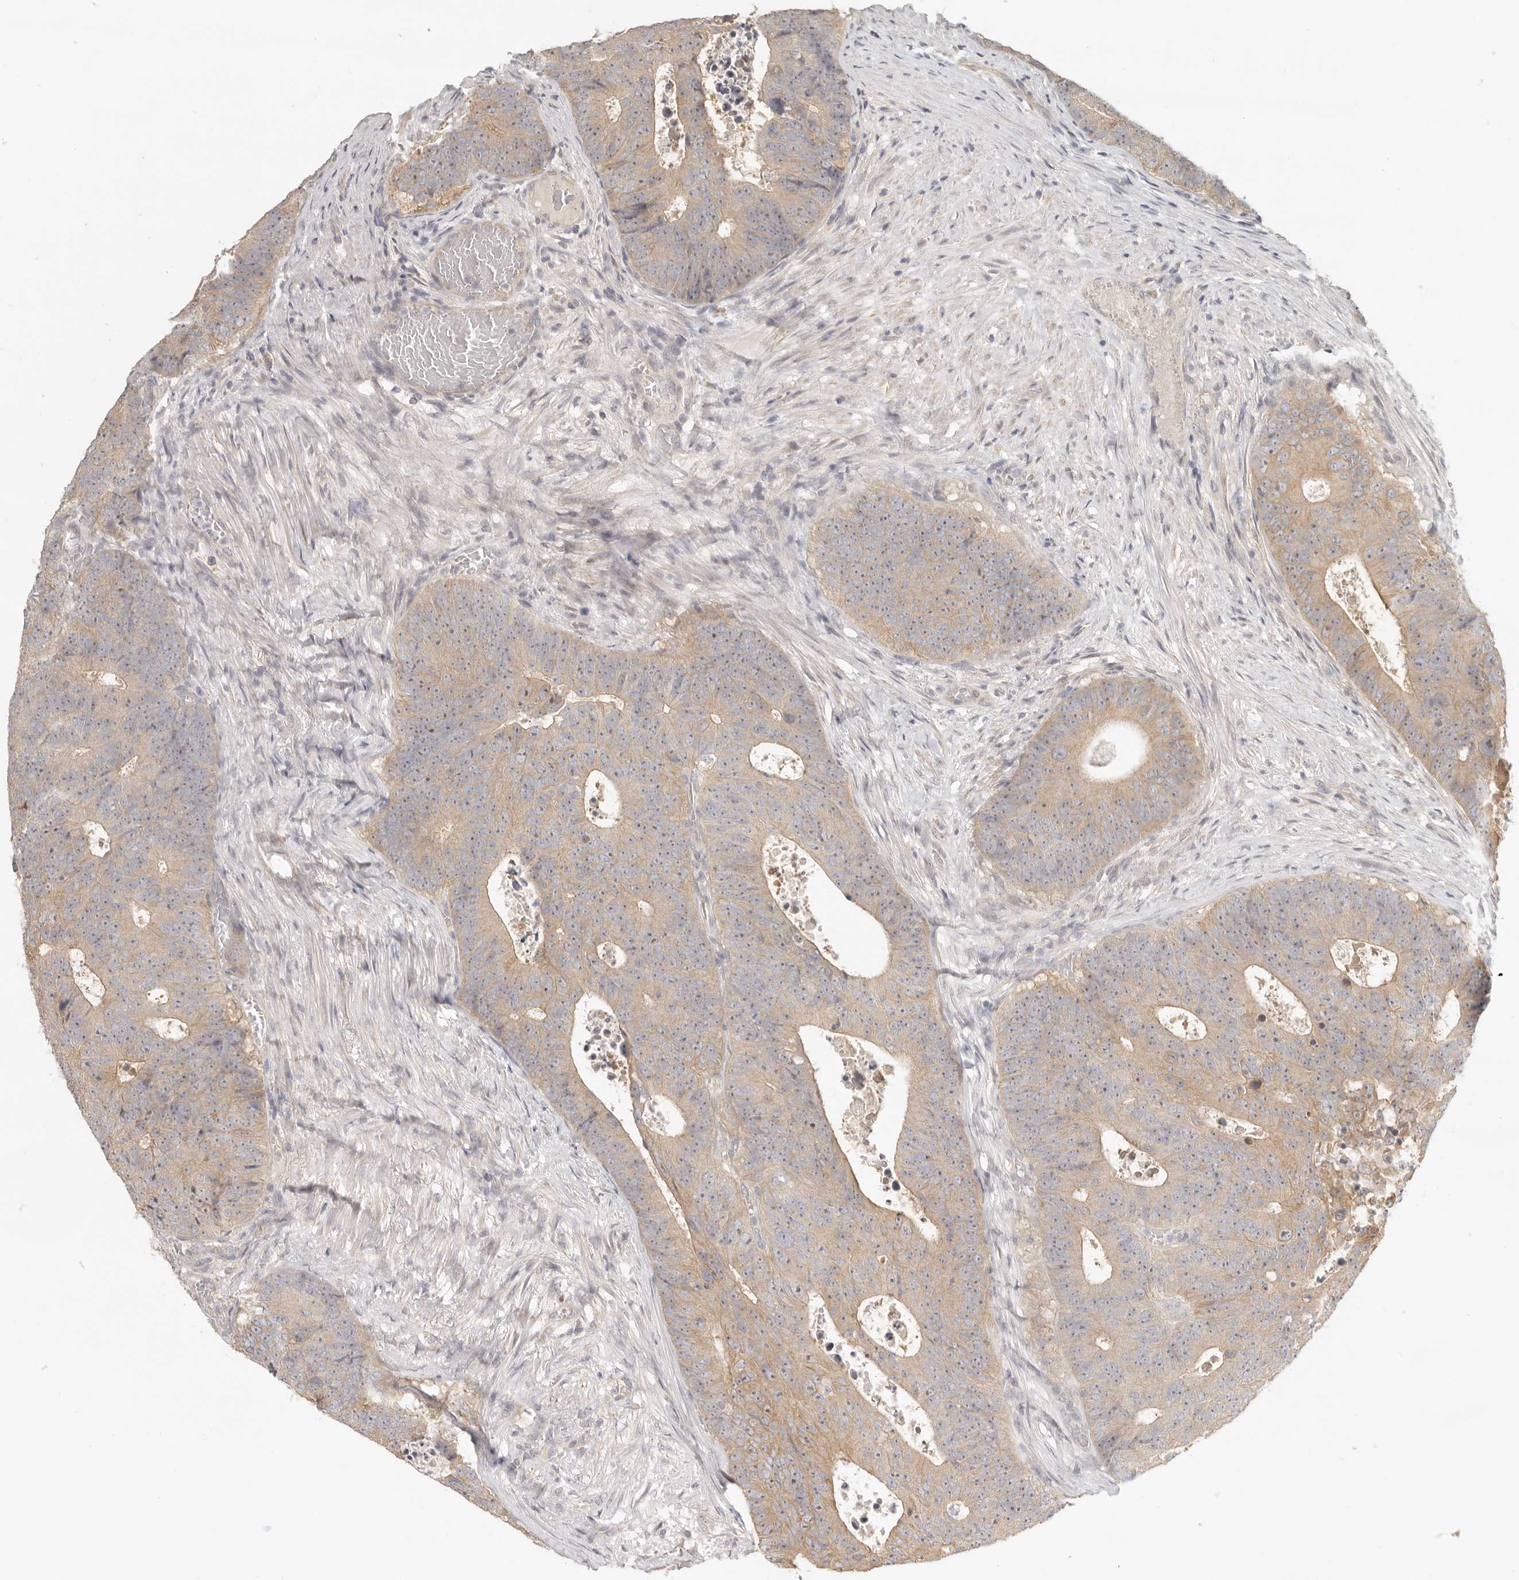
{"staining": {"intensity": "weak", "quantity": "25%-75%", "location": "cytoplasmic/membranous"}, "tissue": "colorectal cancer", "cell_type": "Tumor cells", "image_type": "cancer", "snomed": [{"axis": "morphology", "description": "Adenocarcinoma, NOS"}, {"axis": "topography", "description": "Colon"}], "caption": "A photomicrograph of colorectal cancer (adenocarcinoma) stained for a protein exhibits weak cytoplasmic/membranous brown staining in tumor cells.", "gene": "AHDC1", "patient": {"sex": "male", "age": 87}}